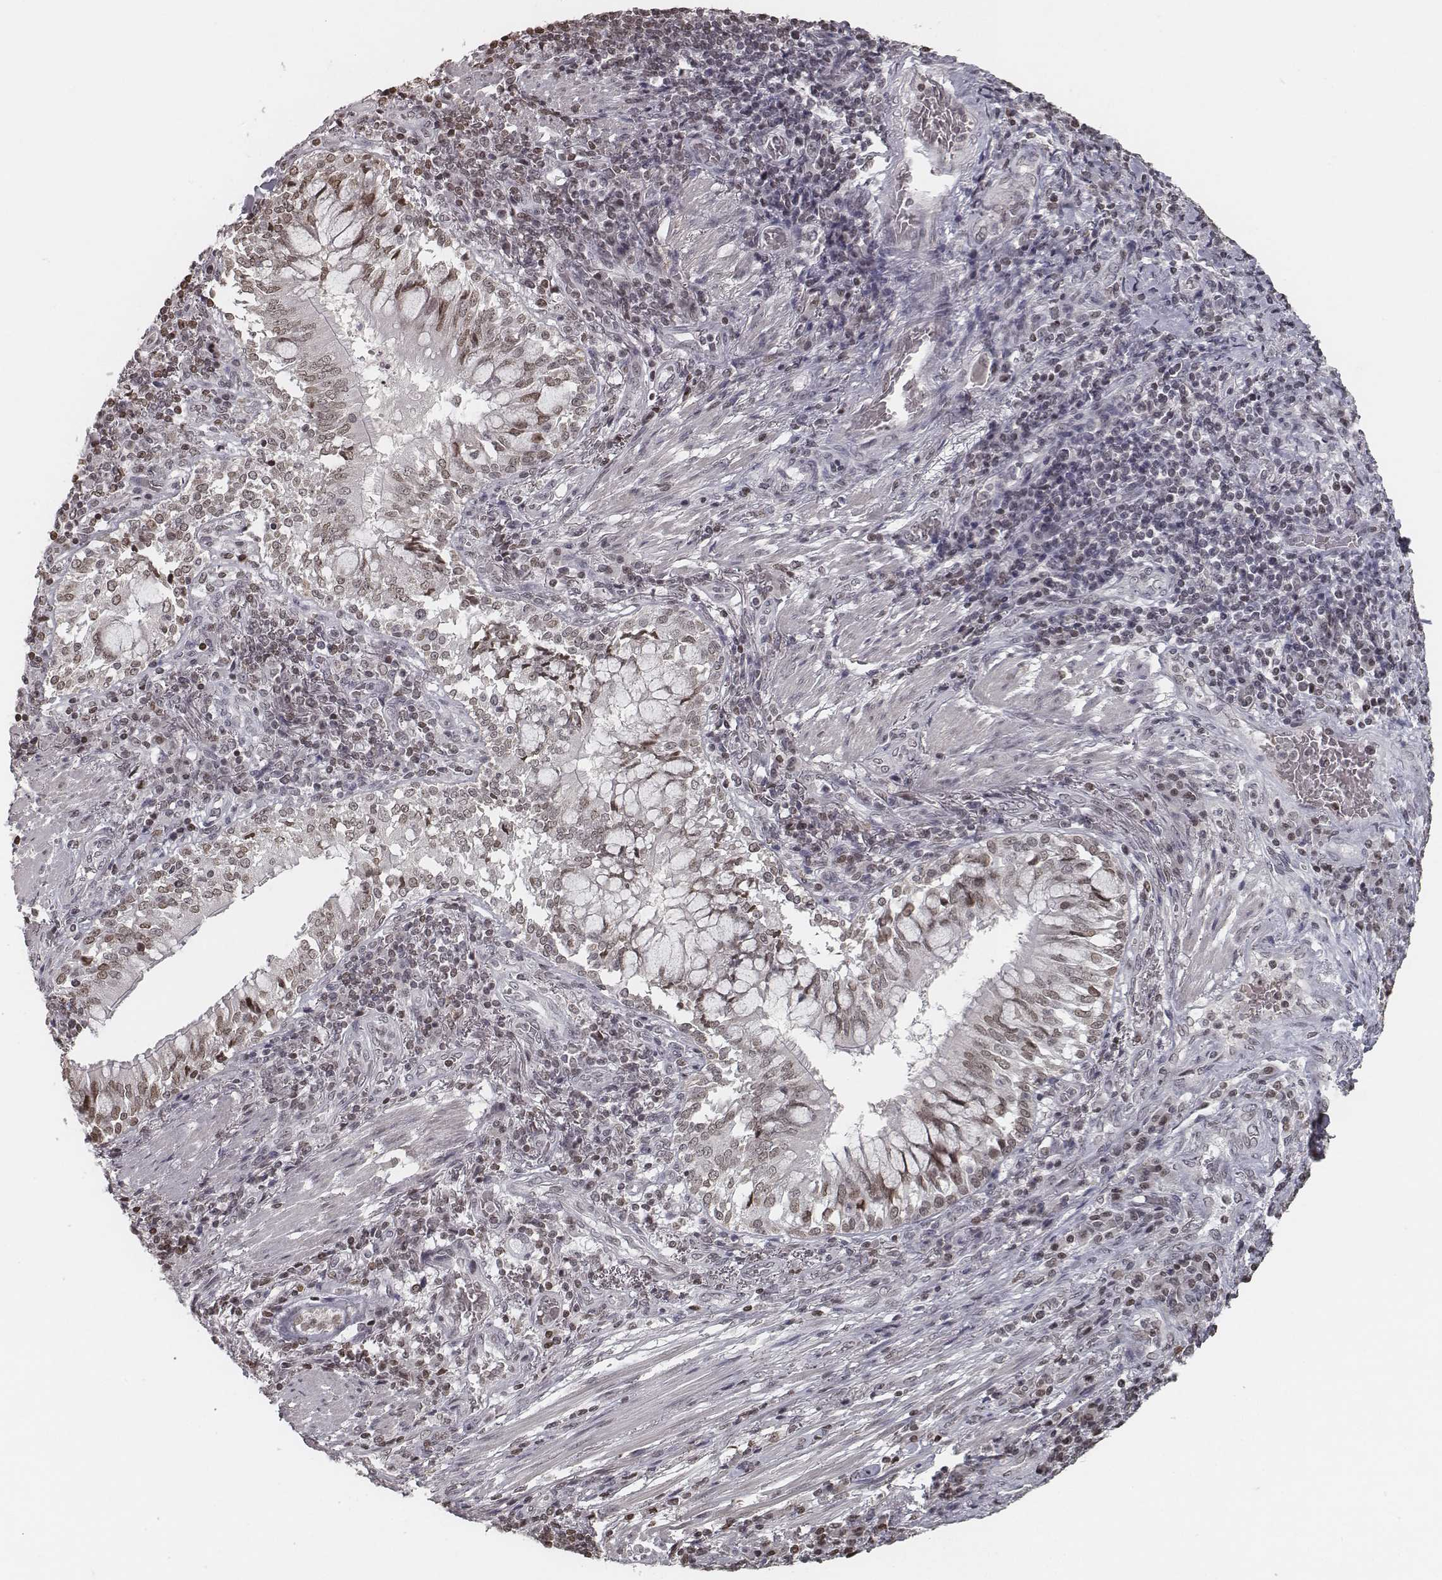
{"staining": {"intensity": "weak", "quantity": ">75%", "location": "nuclear"}, "tissue": "lung cancer", "cell_type": "Tumor cells", "image_type": "cancer", "snomed": [{"axis": "morphology", "description": "Normal tissue, NOS"}, {"axis": "morphology", "description": "Squamous cell carcinoma, NOS"}, {"axis": "topography", "description": "Bronchus"}, {"axis": "topography", "description": "Lung"}], "caption": "Lung cancer tissue exhibits weak nuclear expression in approximately >75% of tumor cells", "gene": "HMGA2", "patient": {"sex": "male", "age": 64}}